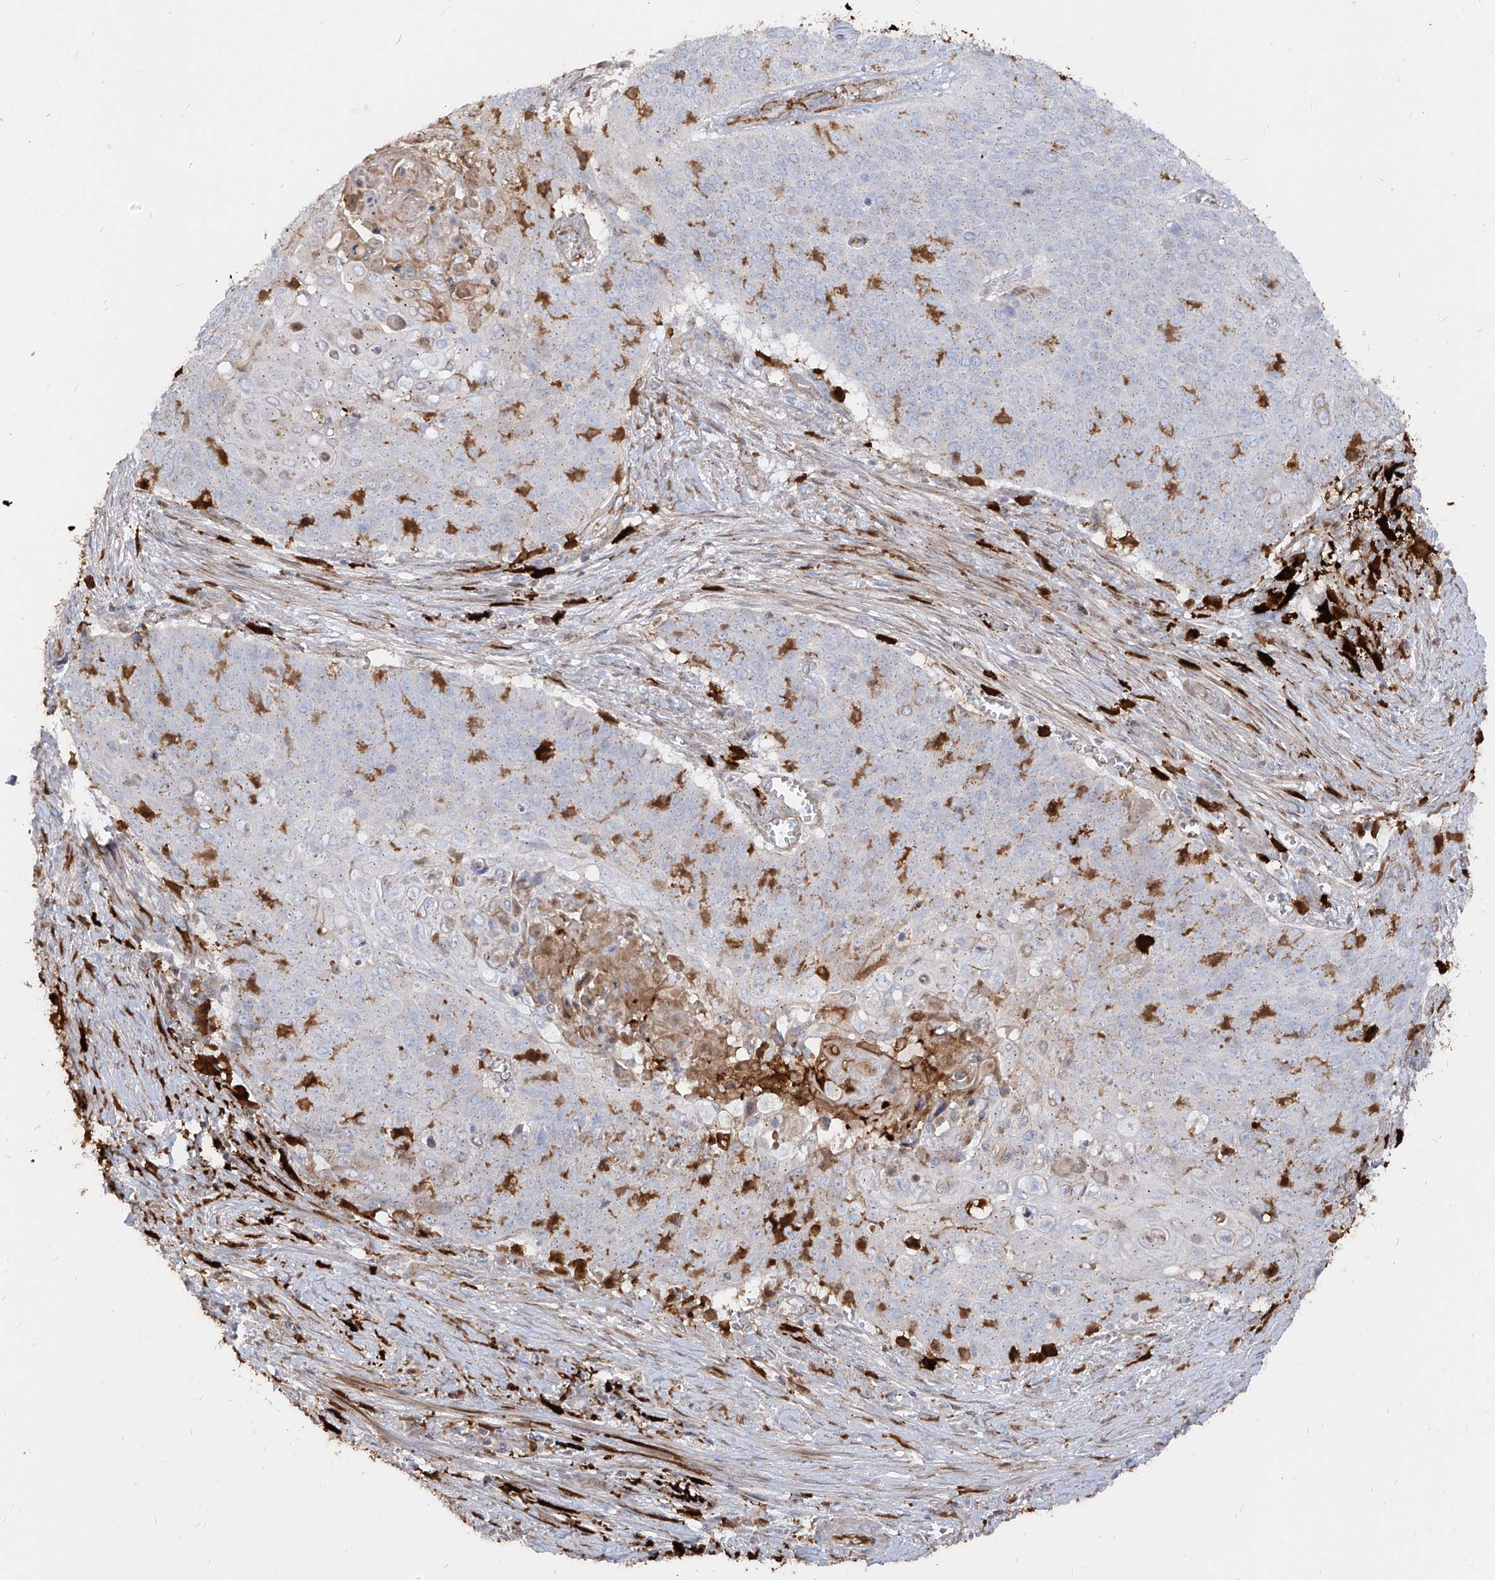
{"staining": {"intensity": "weak", "quantity": "<25%", "location": "cytoplasmic/membranous"}, "tissue": "cervical cancer", "cell_type": "Tumor cells", "image_type": "cancer", "snomed": [{"axis": "morphology", "description": "Squamous cell carcinoma, NOS"}, {"axis": "topography", "description": "Cervix"}], "caption": "Tumor cells are negative for protein expression in human squamous cell carcinoma (cervical).", "gene": "KYNU", "patient": {"sex": "female", "age": 39}}